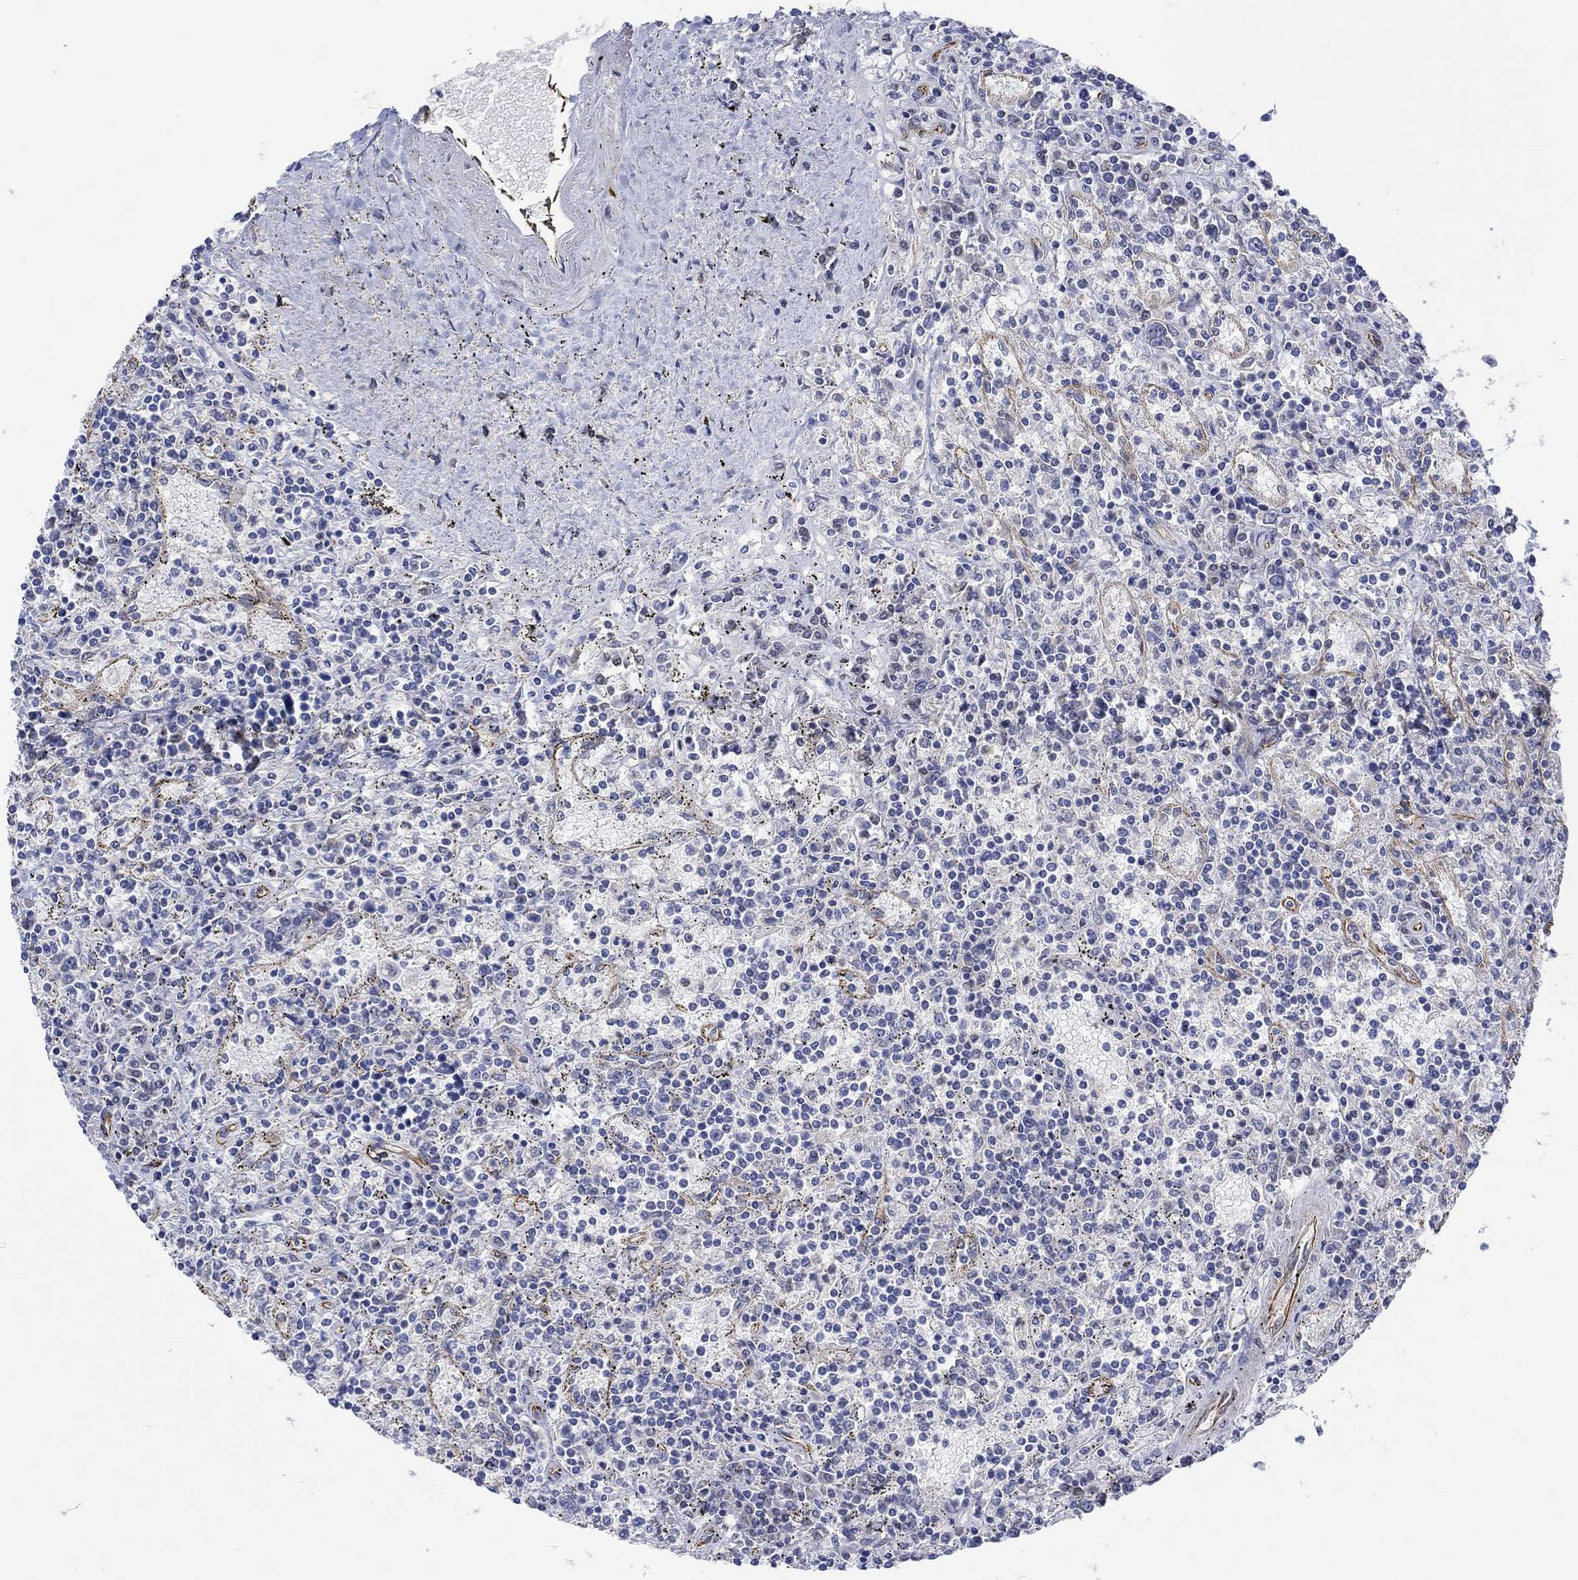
{"staining": {"intensity": "negative", "quantity": "none", "location": "none"}, "tissue": "lymphoma", "cell_type": "Tumor cells", "image_type": "cancer", "snomed": [{"axis": "morphology", "description": "Malignant lymphoma, non-Hodgkin's type, Low grade"}, {"axis": "topography", "description": "Spleen"}], "caption": "Low-grade malignant lymphoma, non-Hodgkin's type was stained to show a protein in brown. There is no significant expression in tumor cells. (Stains: DAB immunohistochemistry (IHC) with hematoxylin counter stain, Microscopy: brightfield microscopy at high magnification).", "gene": "CAMK1D", "patient": {"sex": "male", "age": 62}}